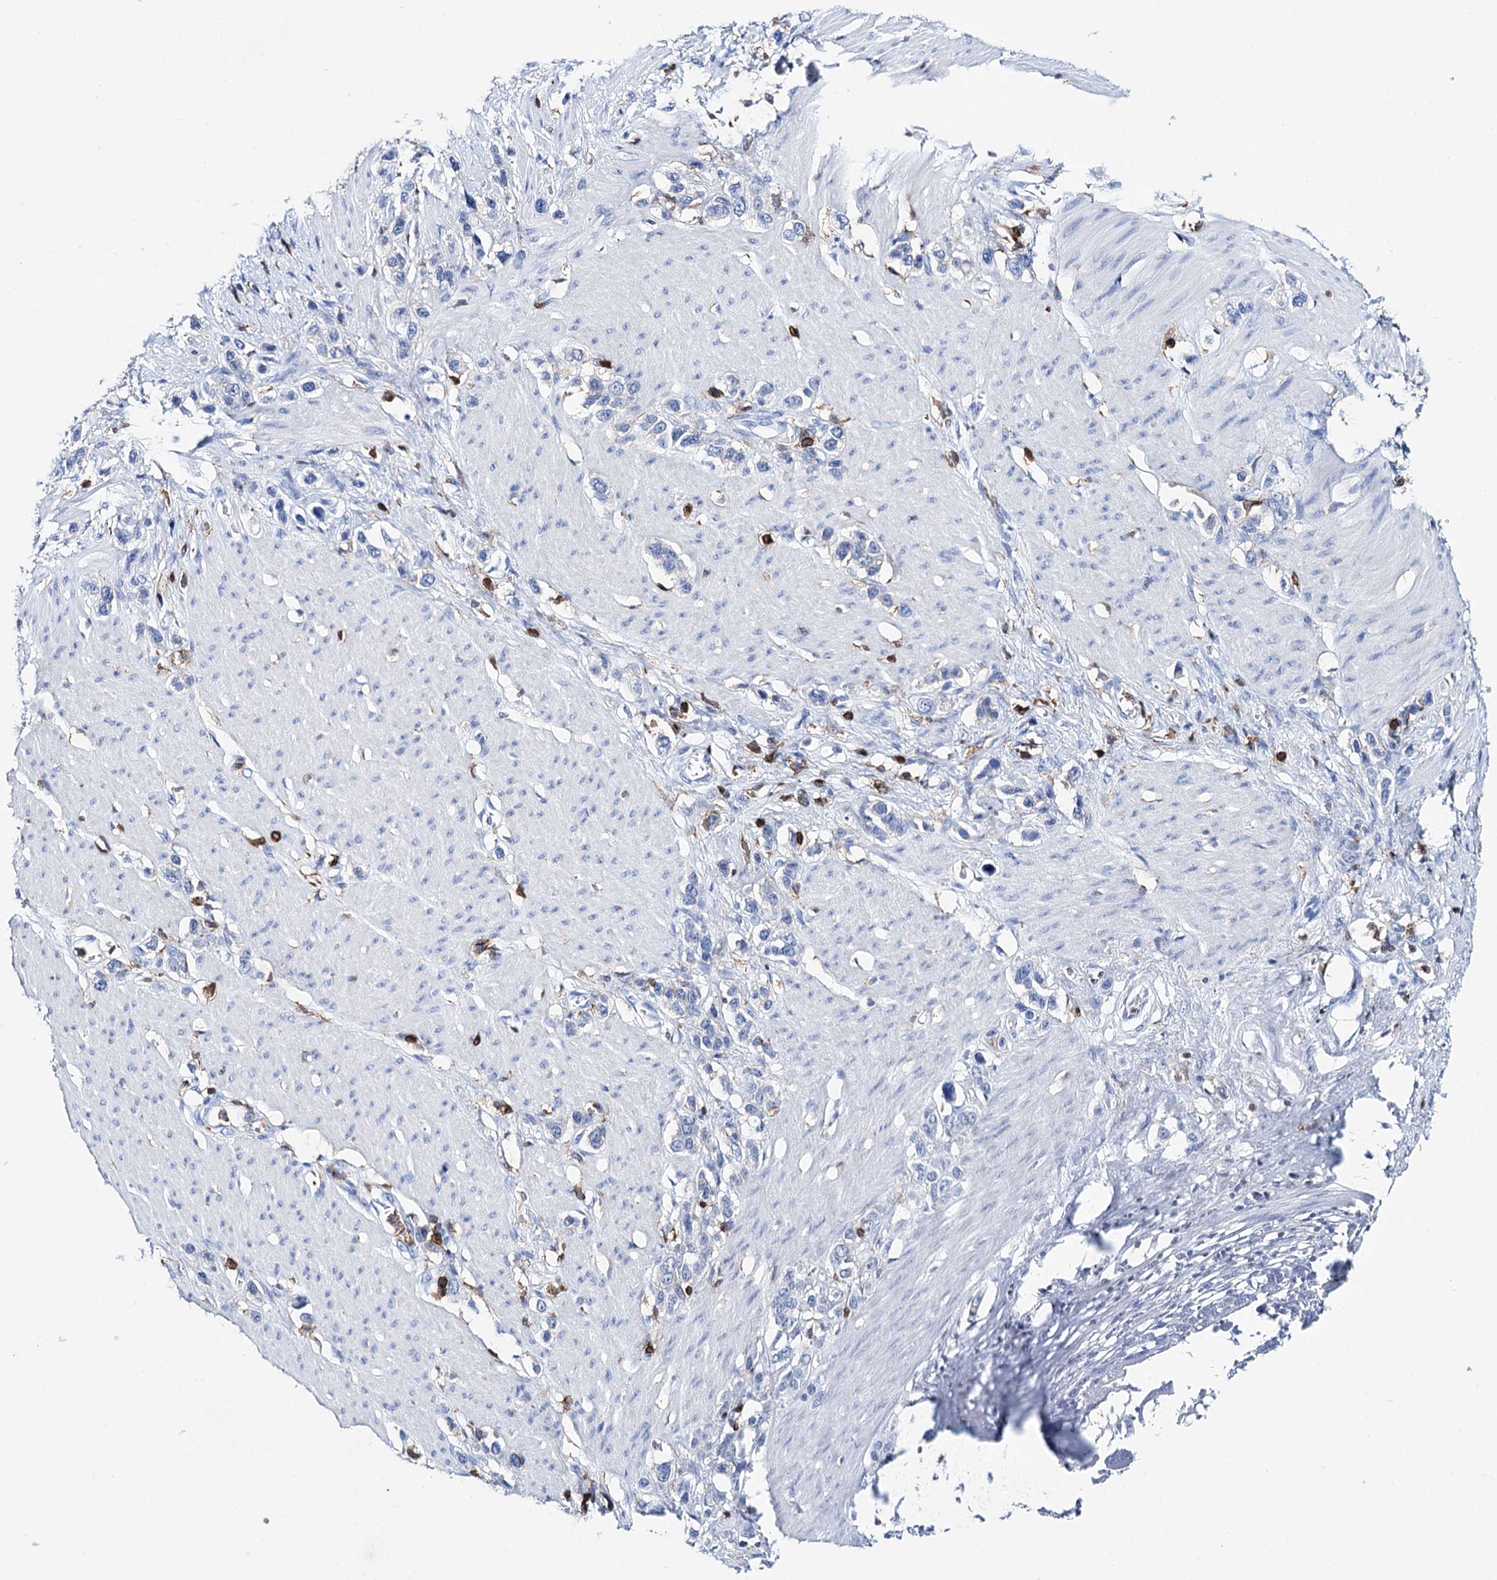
{"staining": {"intensity": "negative", "quantity": "none", "location": "none"}, "tissue": "stomach cancer", "cell_type": "Tumor cells", "image_type": "cancer", "snomed": [{"axis": "morphology", "description": "Adenocarcinoma, NOS"}, {"axis": "morphology", "description": "Adenocarcinoma, High grade"}, {"axis": "topography", "description": "Stomach, upper"}, {"axis": "topography", "description": "Stomach, lower"}], "caption": "A photomicrograph of stomach cancer (adenocarcinoma (high-grade)) stained for a protein displays no brown staining in tumor cells.", "gene": "DEF6", "patient": {"sex": "female", "age": 65}}